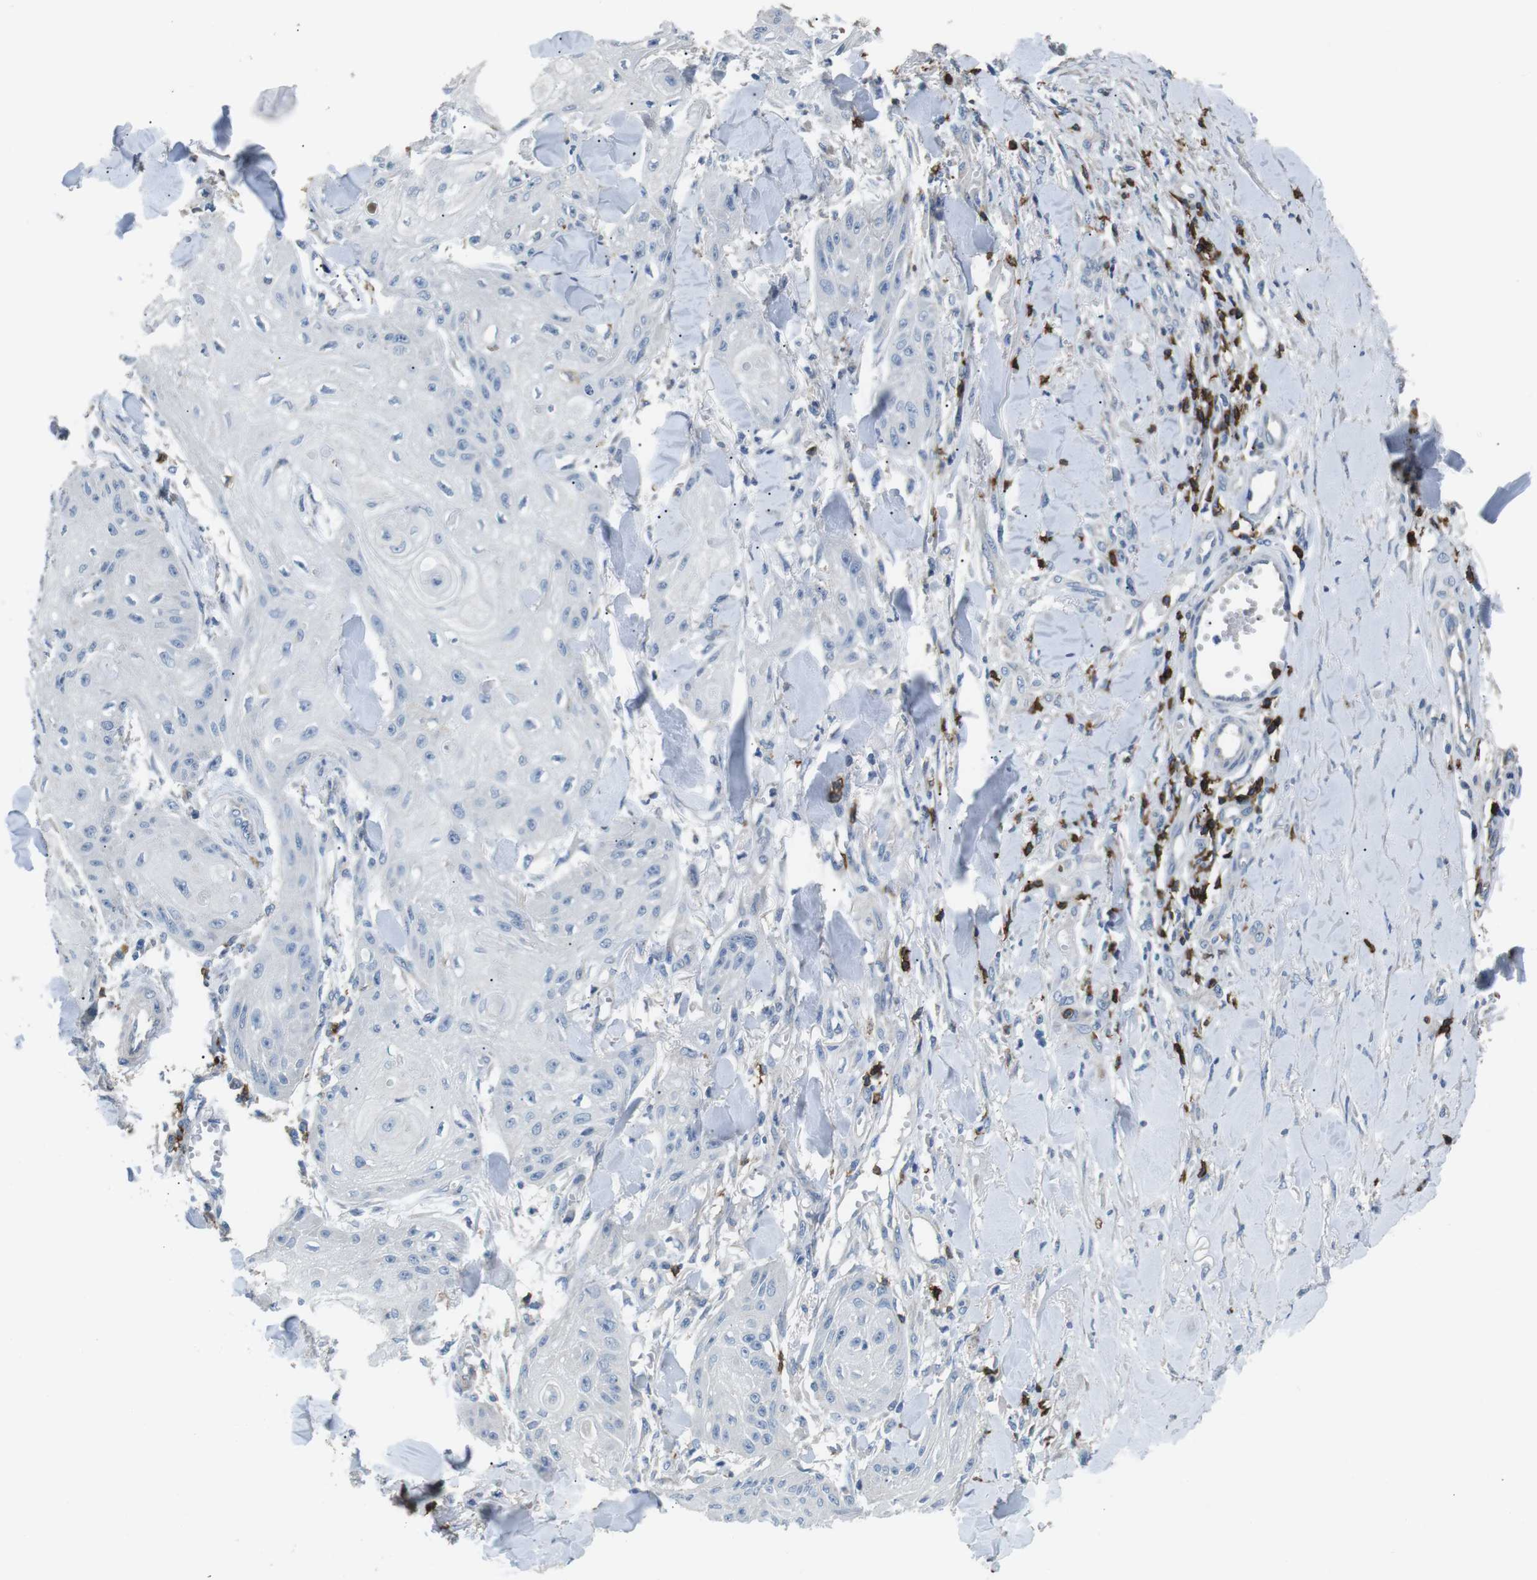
{"staining": {"intensity": "negative", "quantity": "none", "location": "none"}, "tissue": "skin cancer", "cell_type": "Tumor cells", "image_type": "cancer", "snomed": [{"axis": "morphology", "description": "Squamous cell carcinoma, NOS"}, {"axis": "topography", "description": "Skin"}], "caption": "There is no significant expression in tumor cells of skin squamous cell carcinoma.", "gene": "CD6", "patient": {"sex": "male", "age": 74}}